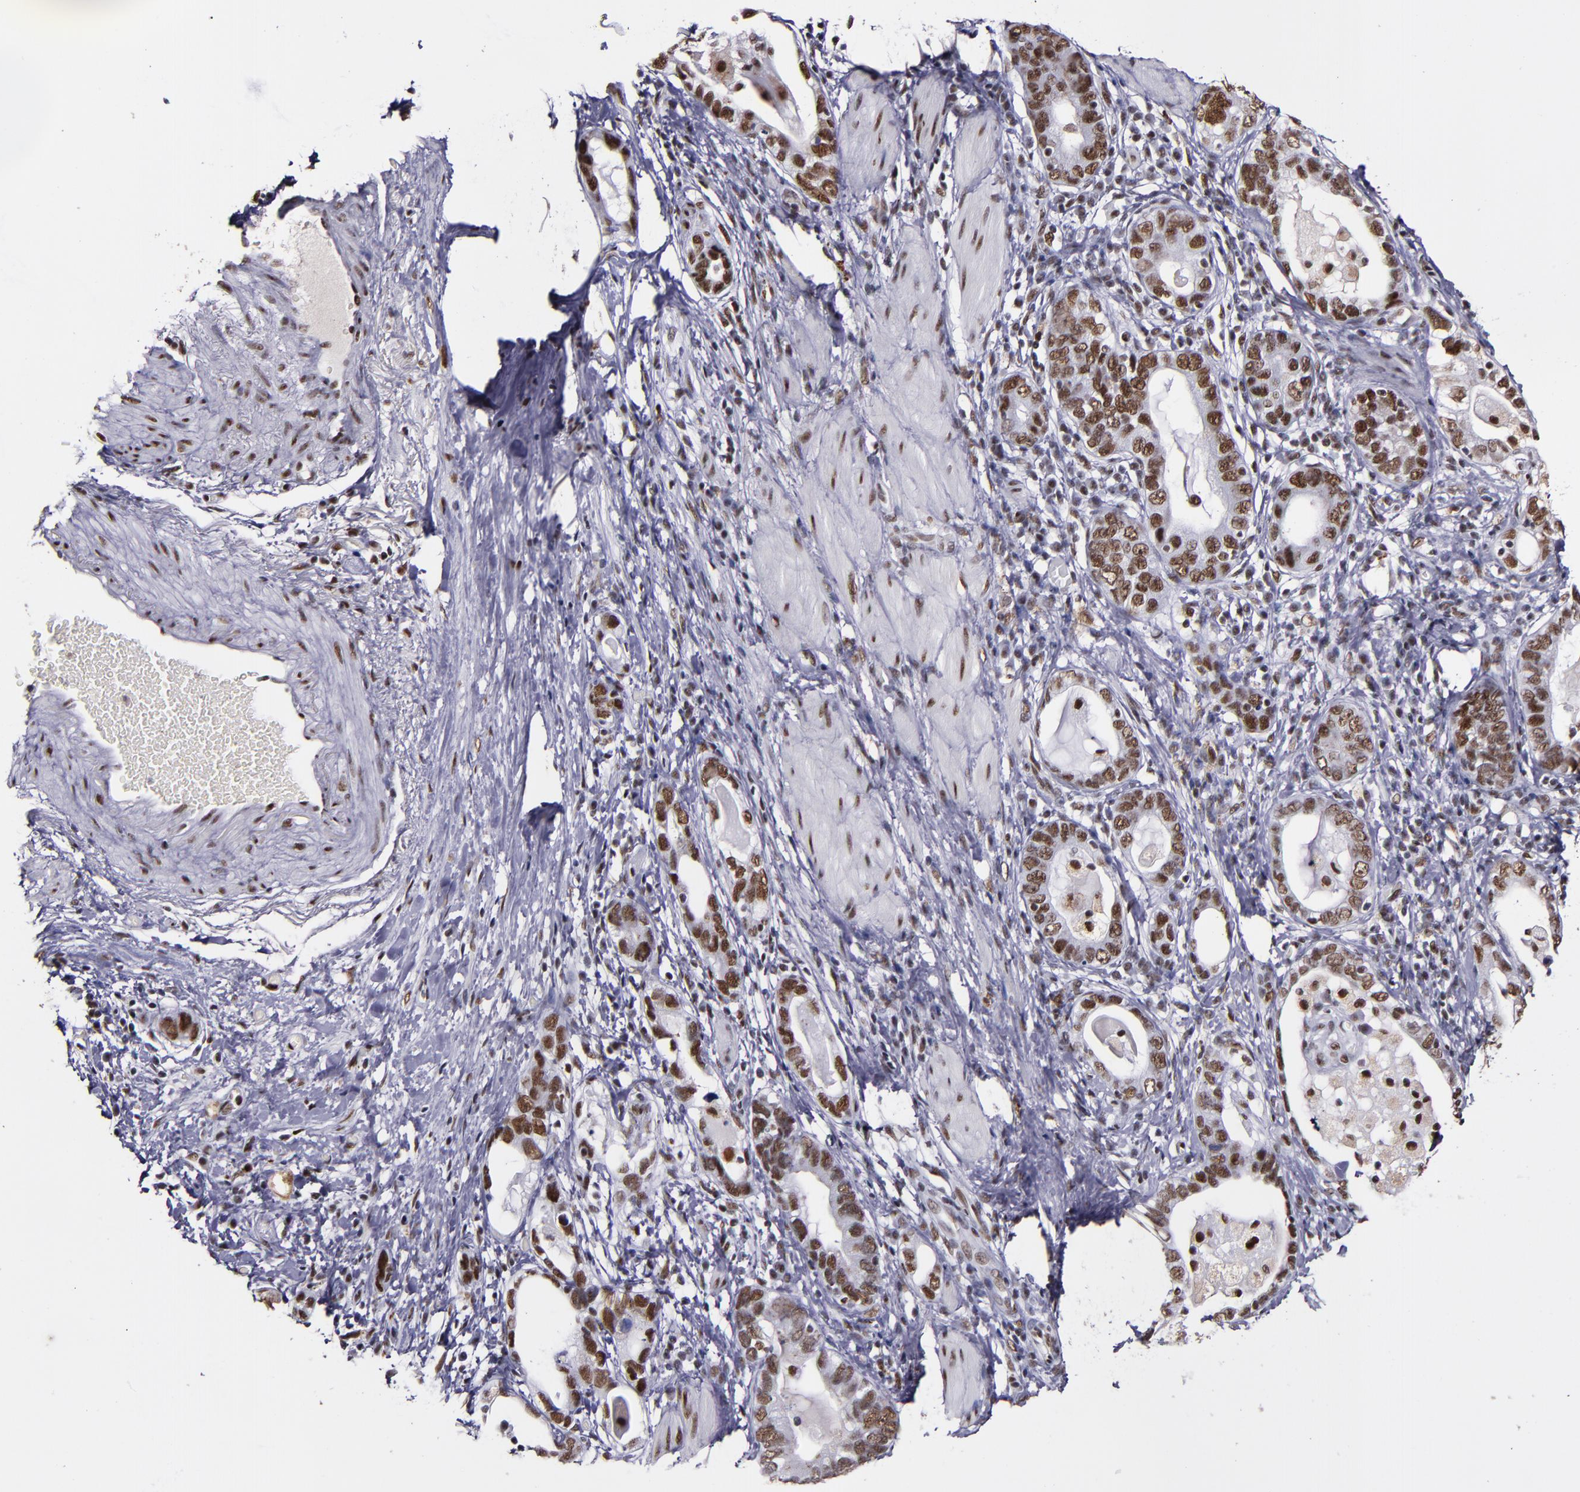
{"staining": {"intensity": "moderate", "quantity": ">75%", "location": "nuclear"}, "tissue": "stomach cancer", "cell_type": "Tumor cells", "image_type": "cancer", "snomed": [{"axis": "morphology", "description": "Adenocarcinoma, NOS"}, {"axis": "topography", "description": "Stomach, lower"}], "caption": "Stomach cancer stained for a protein exhibits moderate nuclear positivity in tumor cells.", "gene": "PPP4R3A", "patient": {"sex": "female", "age": 93}}